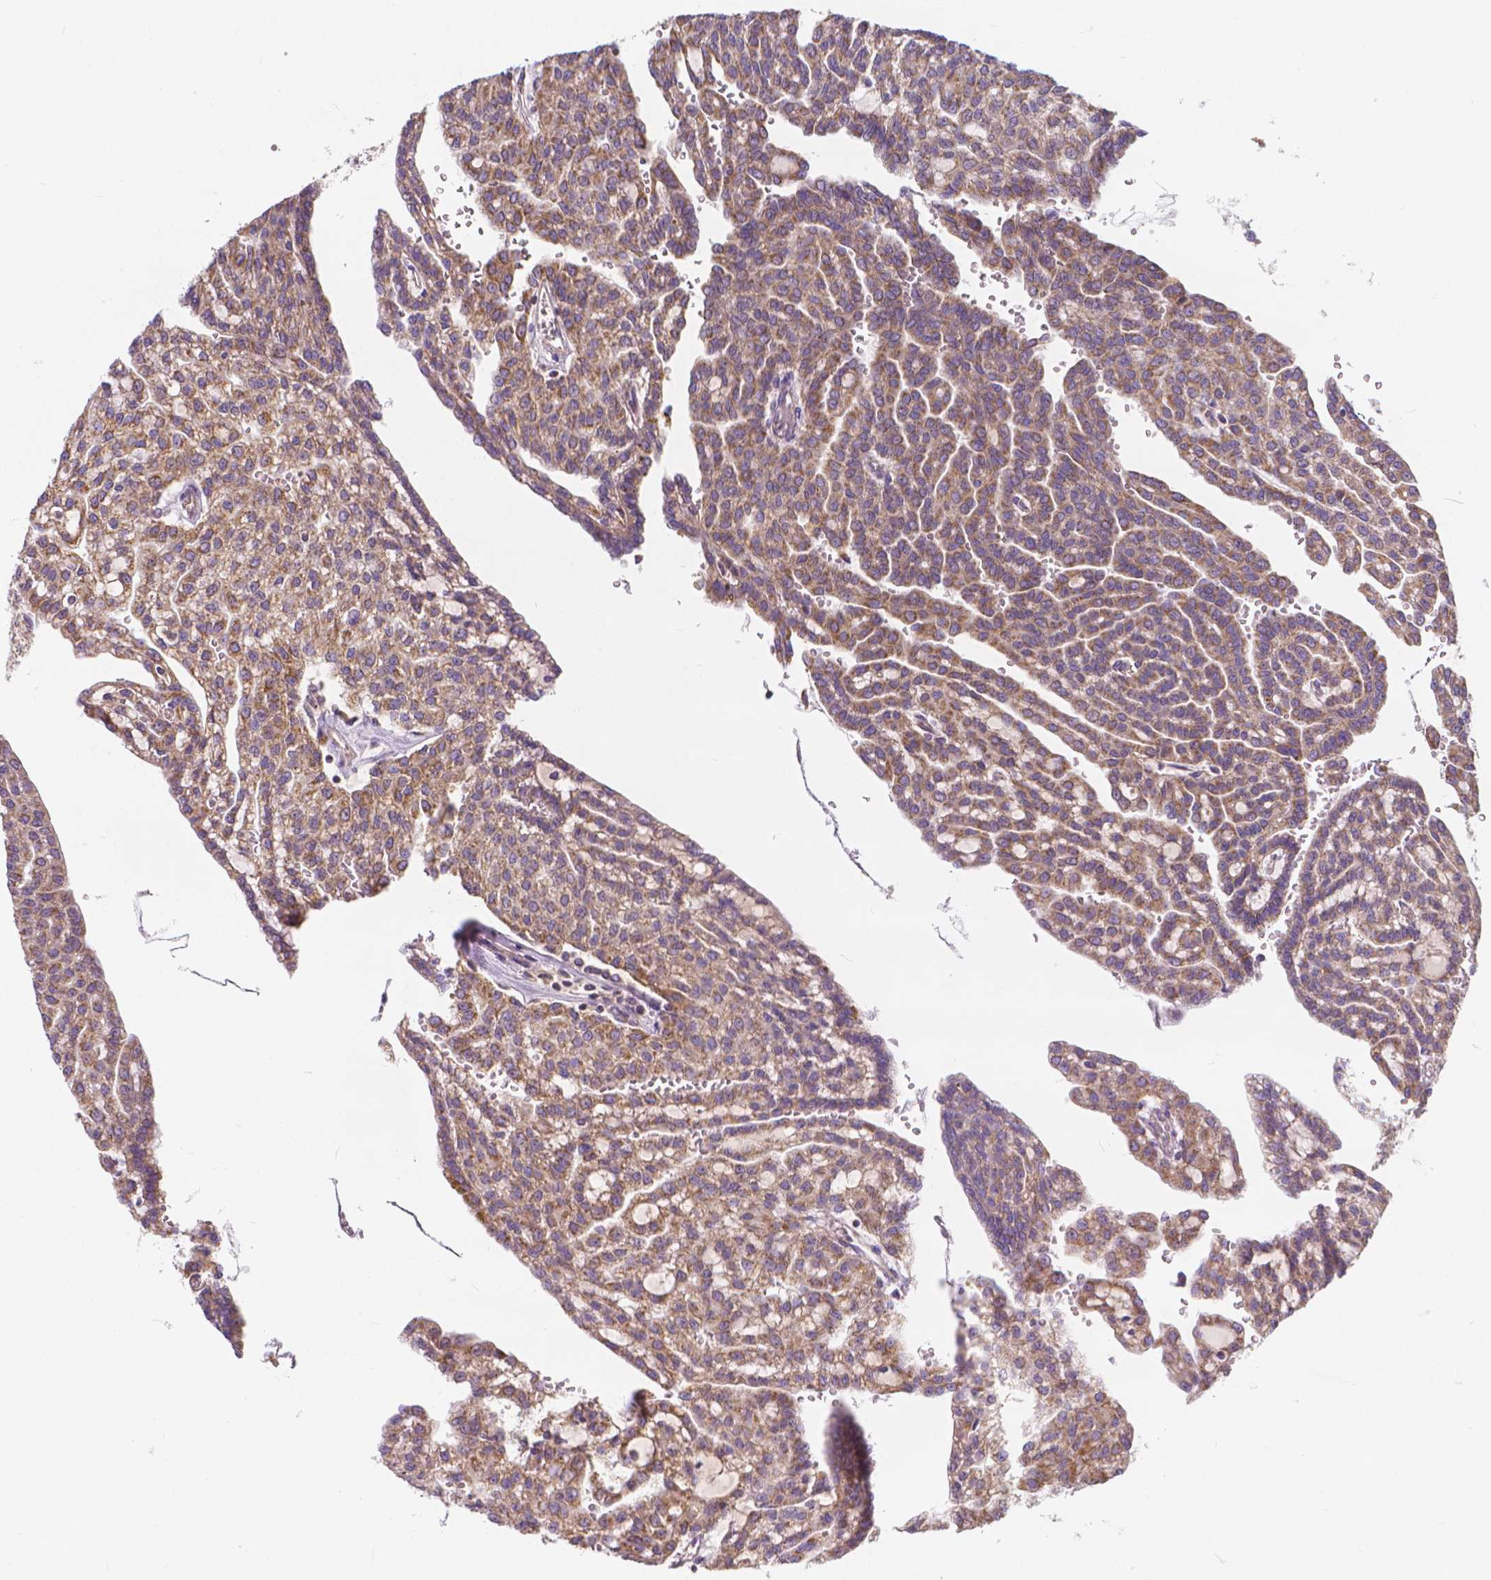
{"staining": {"intensity": "moderate", "quantity": ">75%", "location": "cytoplasmic/membranous"}, "tissue": "renal cancer", "cell_type": "Tumor cells", "image_type": "cancer", "snomed": [{"axis": "morphology", "description": "Adenocarcinoma, NOS"}, {"axis": "topography", "description": "Kidney"}], "caption": "IHC staining of renal adenocarcinoma, which exhibits medium levels of moderate cytoplasmic/membranous positivity in about >75% of tumor cells indicating moderate cytoplasmic/membranous protein expression. The staining was performed using DAB (3,3'-diaminobenzidine) (brown) for protein detection and nuclei were counterstained in hematoxylin (blue).", "gene": "SNCAIP", "patient": {"sex": "male", "age": 63}}